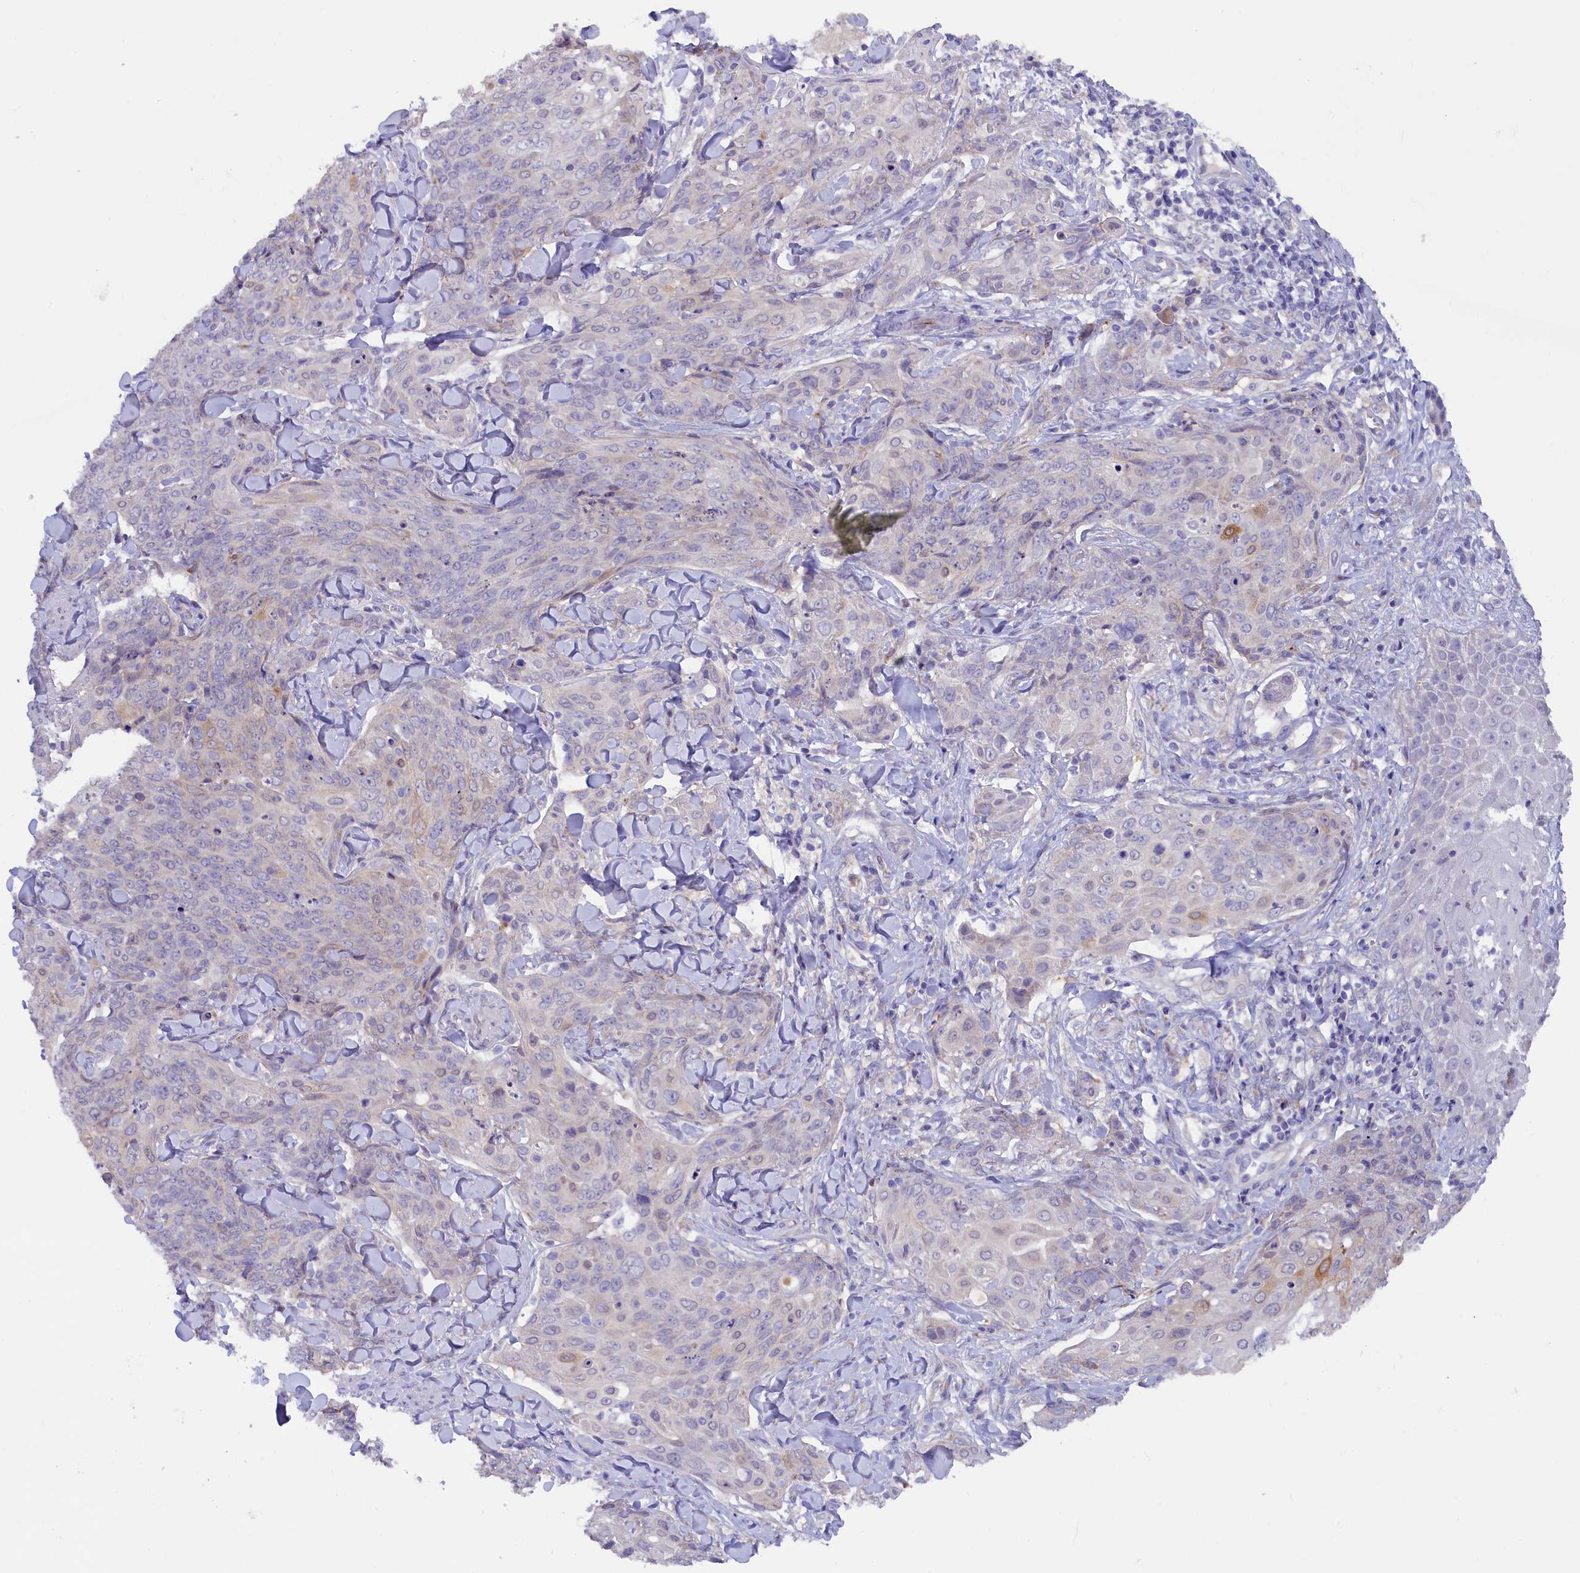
{"staining": {"intensity": "negative", "quantity": "none", "location": "none"}, "tissue": "skin cancer", "cell_type": "Tumor cells", "image_type": "cancer", "snomed": [{"axis": "morphology", "description": "Squamous cell carcinoma, NOS"}, {"axis": "topography", "description": "Skin"}, {"axis": "topography", "description": "Vulva"}], "caption": "IHC photomicrograph of human squamous cell carcinoma (skin) stained for a protein (brown), which displays no expression in tumor cells.", "gene": "ZSWIM4", "patient": {"sex": "female", "age": 85}}